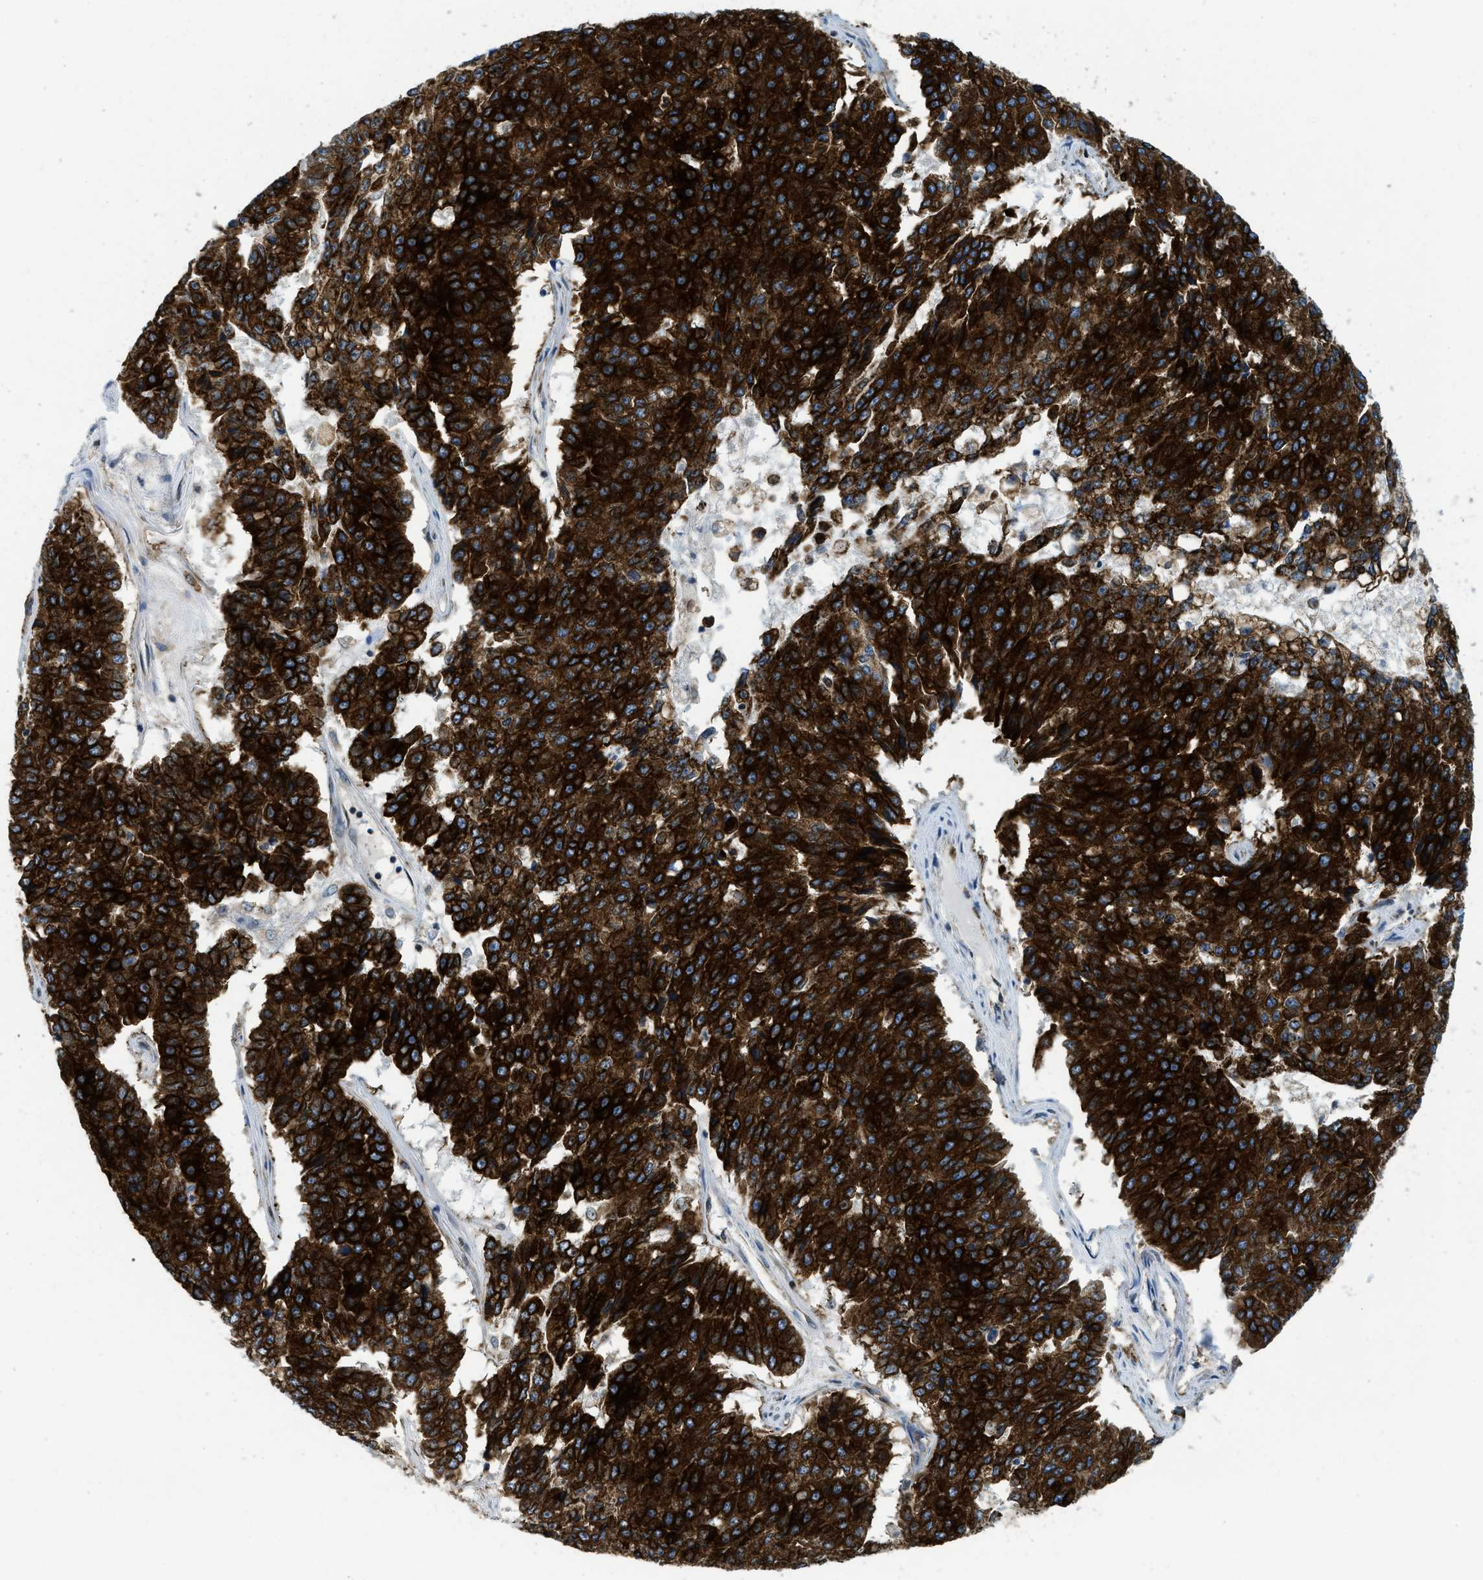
{"staining": {"intensity": "strong", "quantity": ">75%", "location": "cytoplasmic/membranous"}, "tissue": "pancreatic cancer", "cell_type": "Tumor cells", "image_type": "cancer", "snomed": [{"axis": "morphology", "description": "Adenocarcinoma, NOS"}, {"axis": "topography", "description": "Pancreas"}], "caption": "High-magnification brightfield microscopy of pancreatic cancer (adenocarcinoma) stained with DAB (brown) and counterstained with hematoxylin (blue). tumor cells exhibit strong cytoplasmic/membranous positivity is present in approximately>75% of cells. (DAB (3,3'-diaminobenzidine) IHC, brown staining for protein, blue staining for nuclei).", "gene": "BCAP31", "patient": {"sex": "male", "age": 50}}